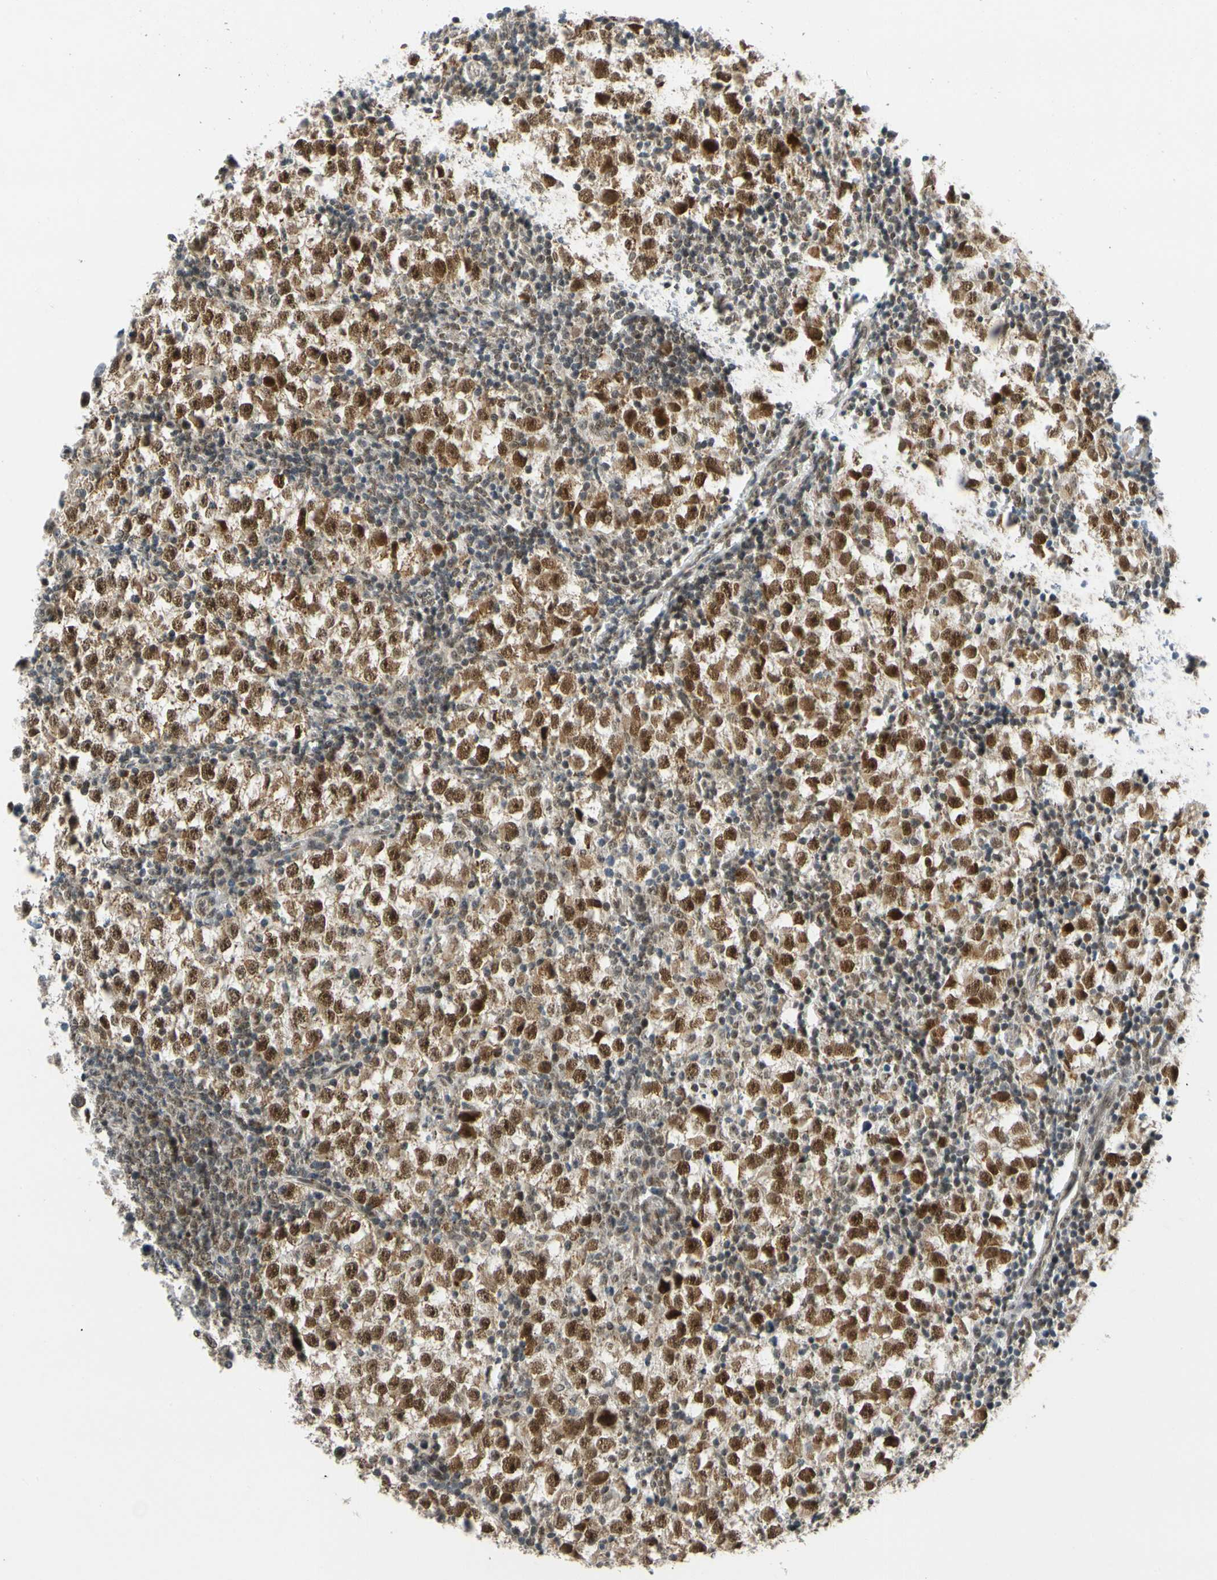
{"staining": {"intensity": "strong", "quantity": ">75%", "location": "cytoplasmic/membranous,nuclear"}, "tissue": "testis cancer", "cell_type": "Tumor cells", "image_type": "cancer", "snomed": [{"axis": "morphology", "description": "Seminoma, NOS"}, {"axis": "topography", "description": "Testis"}], "caption": "DAB immunohistochemical staining of seminoma (testis) reveals strong cytoplasmic/membranous and nuclear protein expression in approximately >75% of tumor cells.", "gene": "POGZ", "patient": {"sex": "male", "age": 65}}